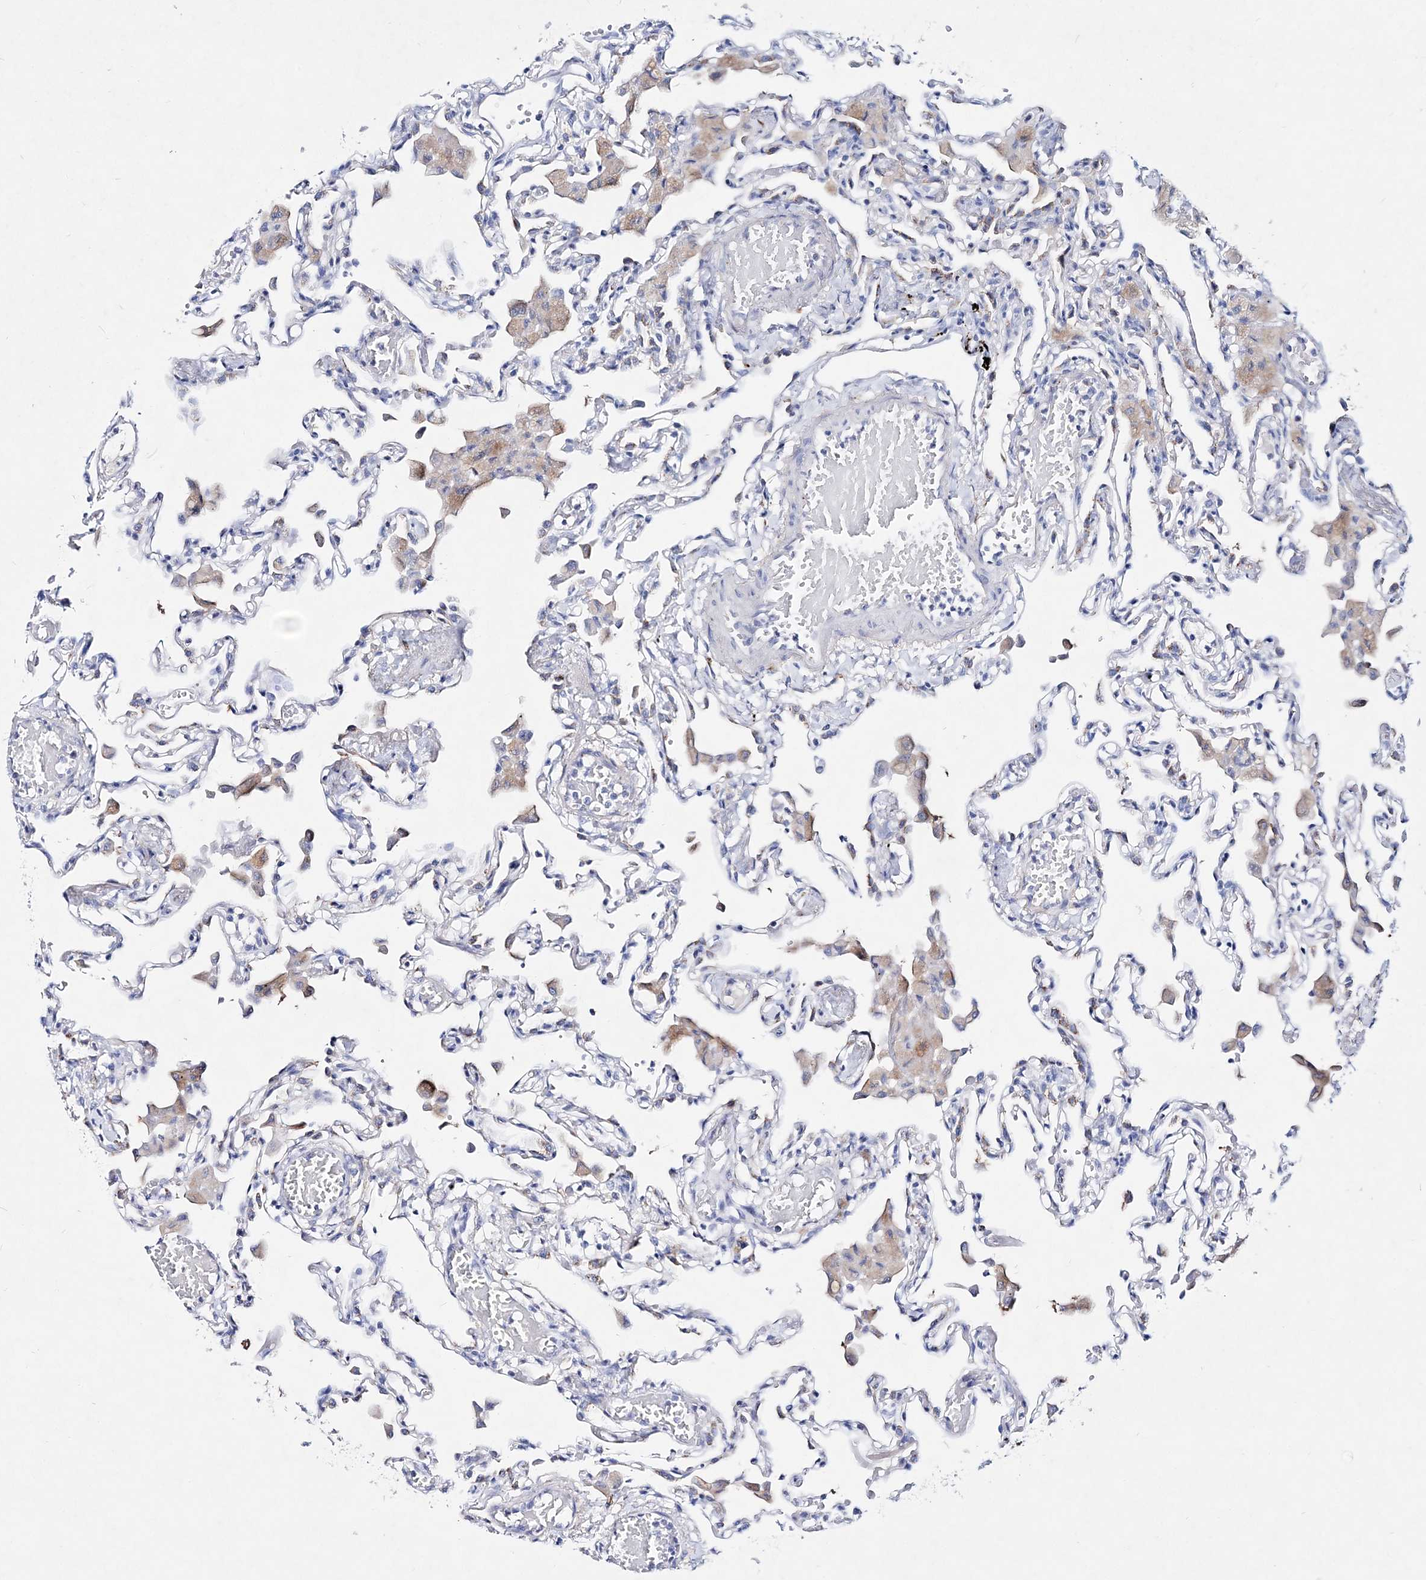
{"staining": {"intensity": "negative", "quantity": "none", "location": "none"}, "tissue": "lung", "cell_type": "Alveolar cells", "image_type": "normal", "snomed": [{"axis": "morphology", "description": "Normal tissue, NOS"}, {"axis": "topography", "description": "Bronchus"}, {"axis": "topography", "description": "Lung"}], "caption": "High power microscopy histopathology image of an immunohistochemistry micrograph of normal lung, revealing no significant expression in alveolar cells.", "gene": "SPINK7", "patient": {"sex": "female", "age": 49}}